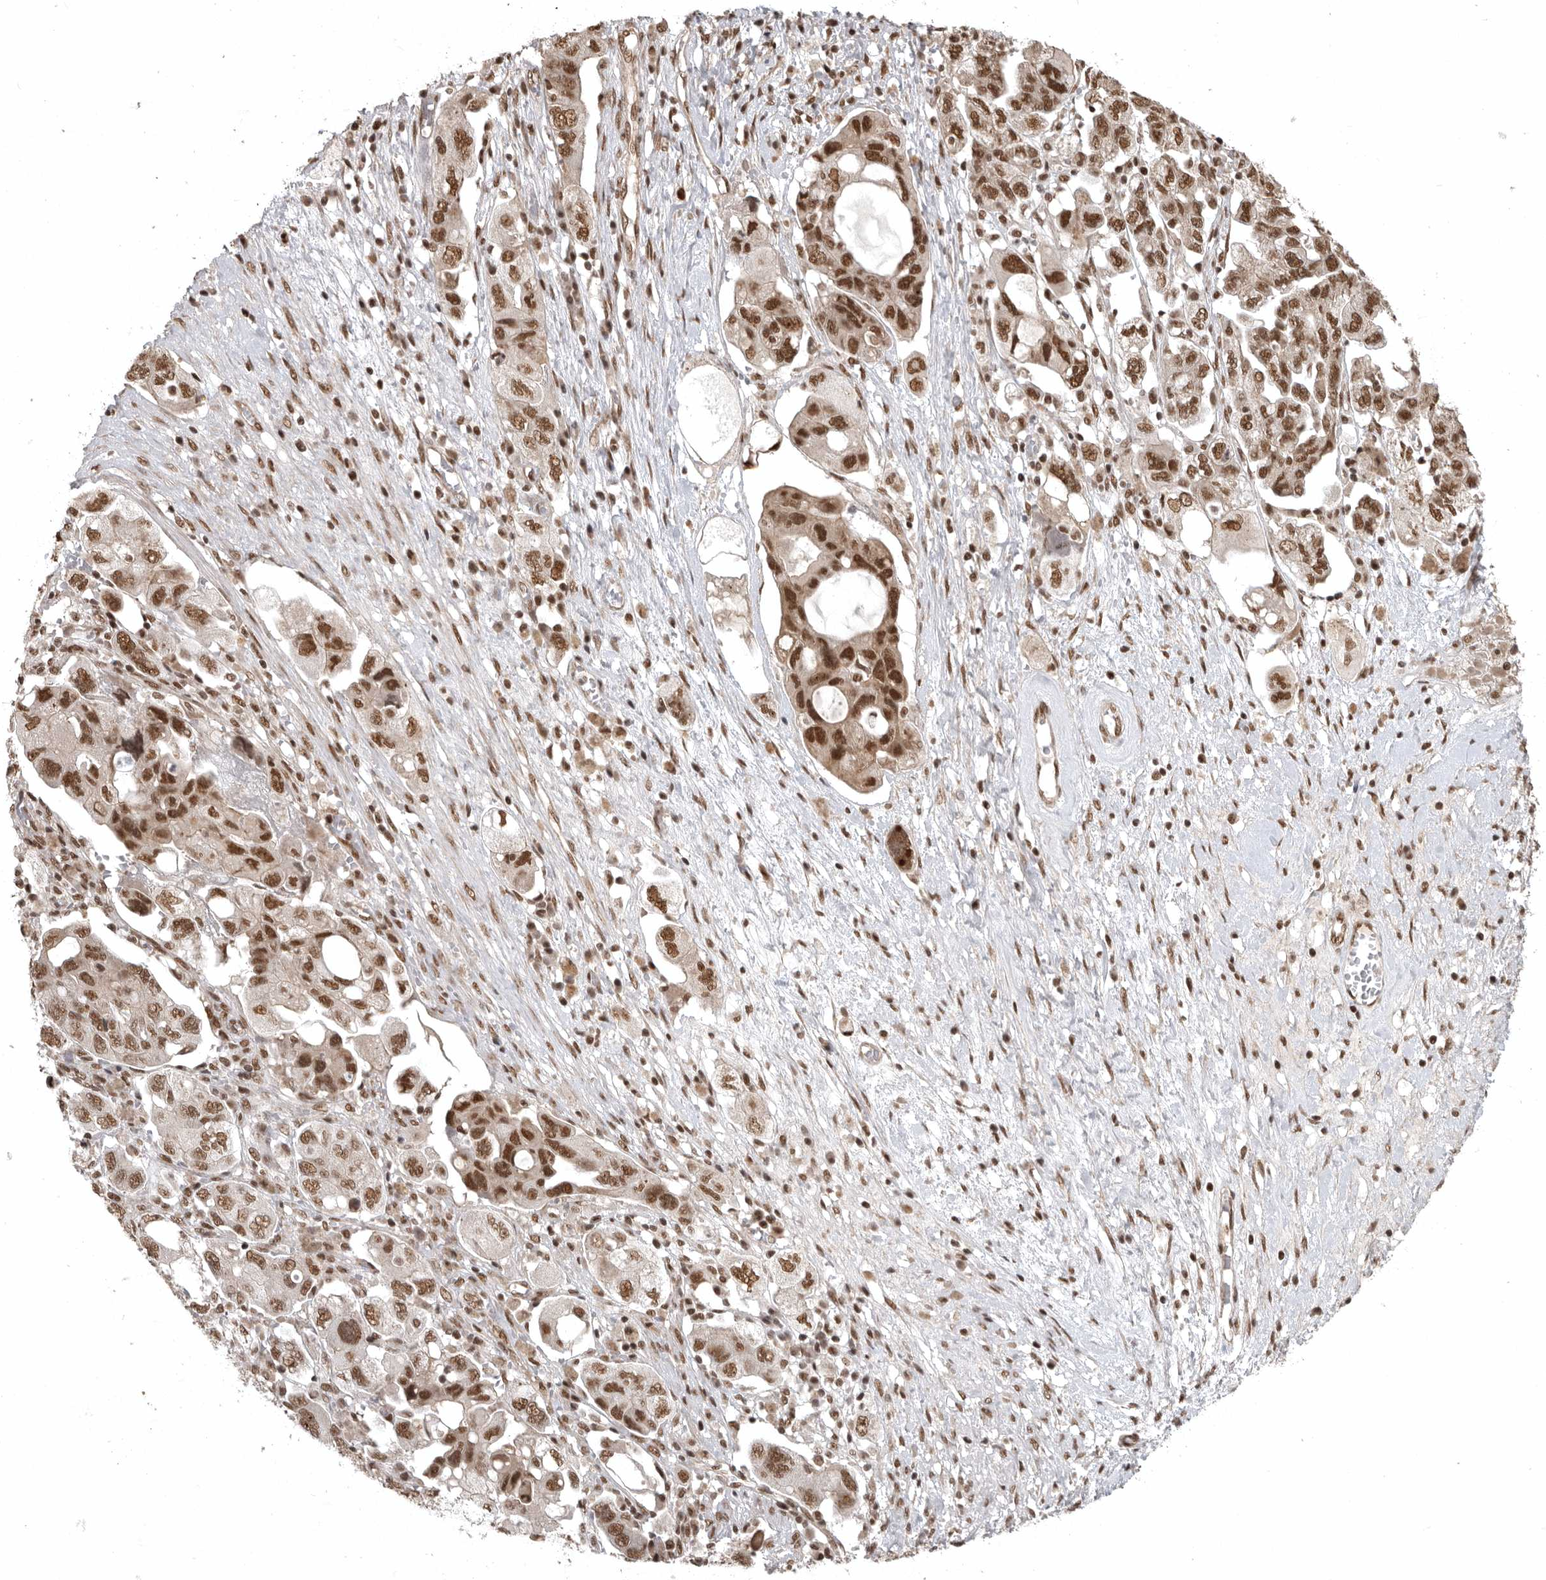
{"staining": {"intensity": "strong", "quantity": ">75%", "location": "nuclear"}, "tissue": "ovarian cancer", "cell_type": "Tumor cells", "image_type": "cancer", "snomed": [{"axis": "morphology", "description": "Carcinoma, NOS"}, {"axis": "morphology", "description": "Cystadenocarcinoma, serous, NOS"}, {"axis": "topography", "description": "Ovary"}], "caption": "Strong nuclear positivity is seen in about >75% of tumor cells in serous cystadenocarcinoma (ovarian).", "gene": "CBLL1", "patient": {"sex": "female", "age": 69}}